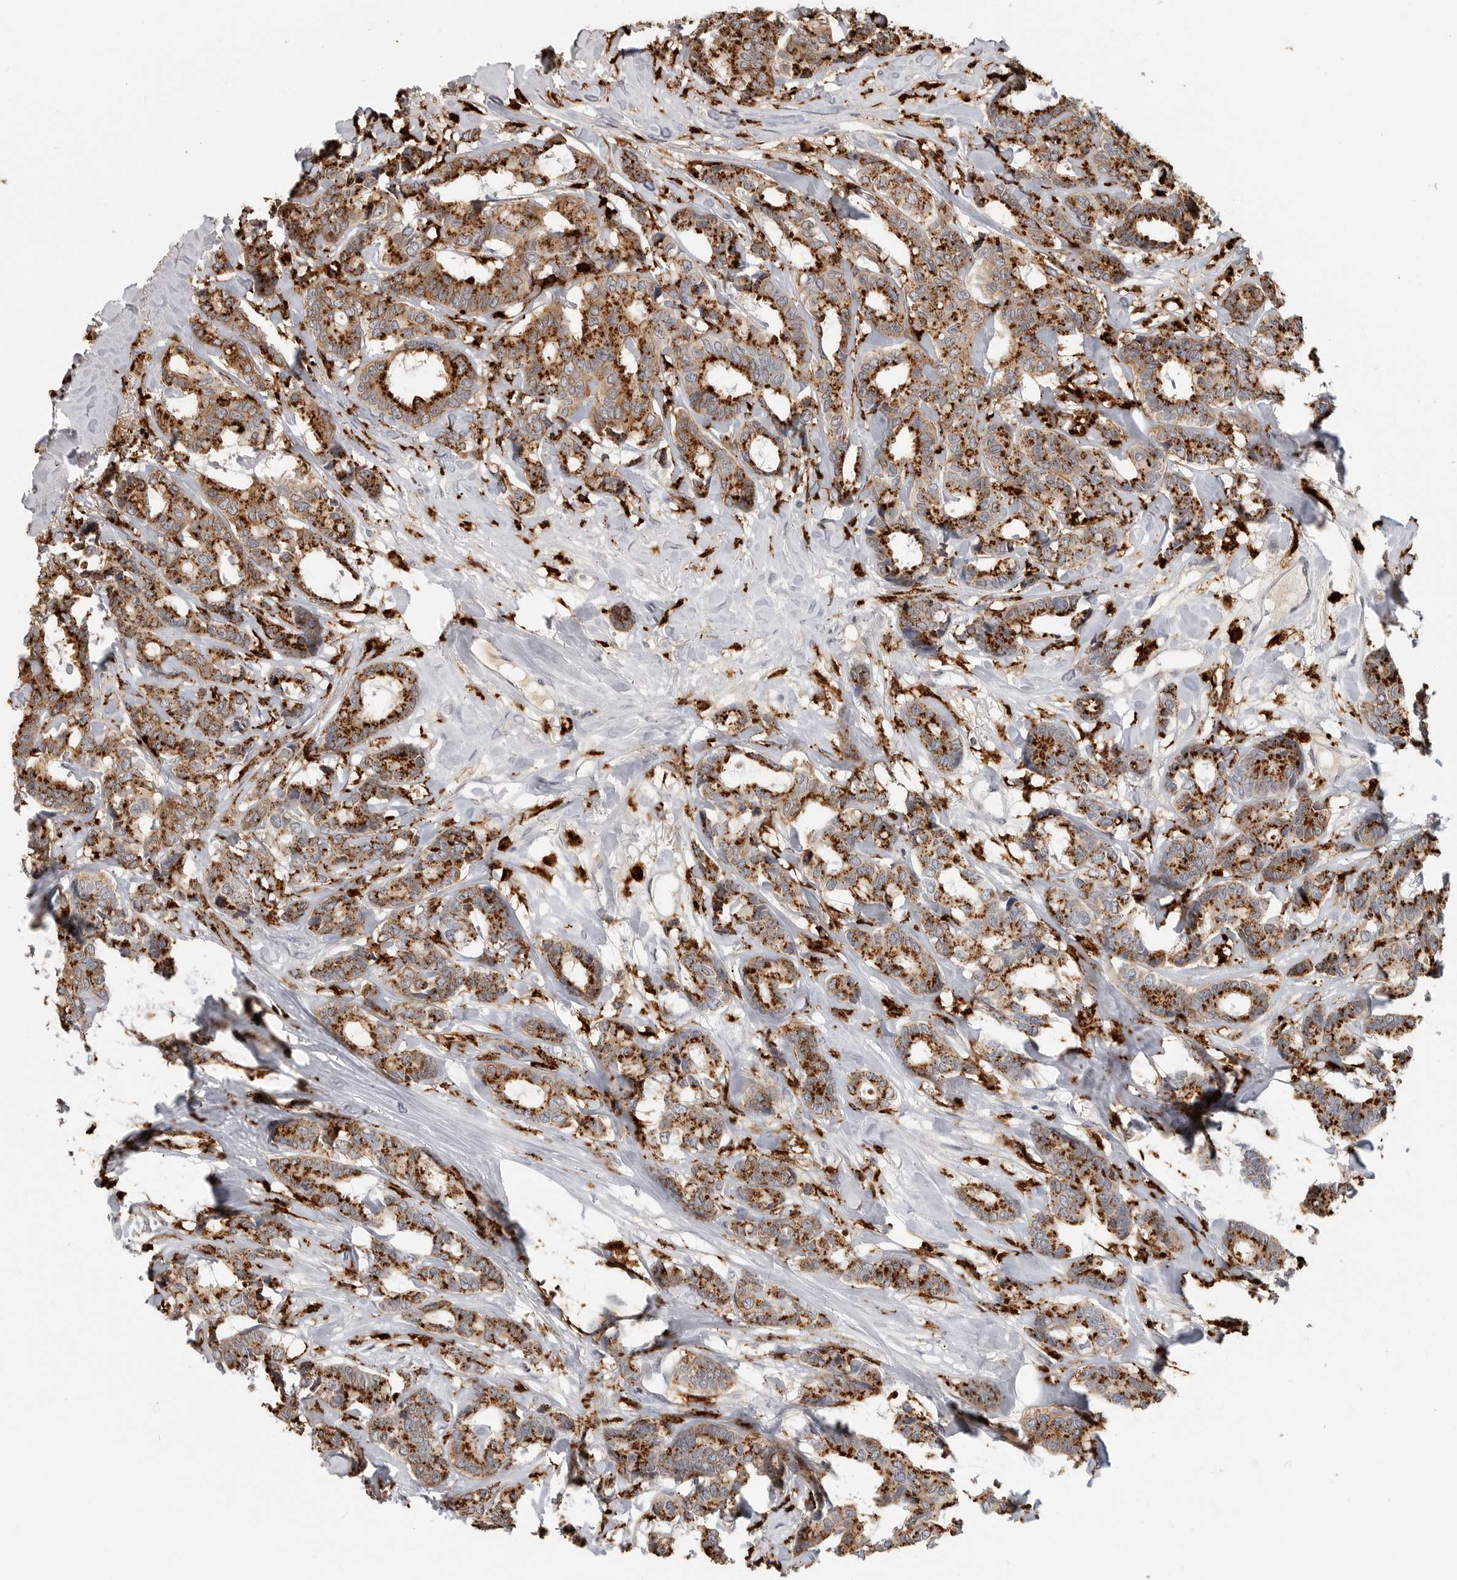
{"staining": {"intensity": "strong", "quantity": ">75%", "location": "cytoplasmic/membranous"}, "tissue": "breast cancer", "cell_type": "Tumor cells", "image_type": "cancer", "snomed": [{"axis": "morphology", "description": "Duct carcinoma"}, {"axis": "topography", "description": "Breast"}], "caption": "The micrograph shows a brown stain indicating the presence of a protein in the cytoplasmic/membranous of tumor cells in breast cancer (intraductal carcinoma).", "gene": "IFI30", "patient": {"sex": "female", "age": 87}}